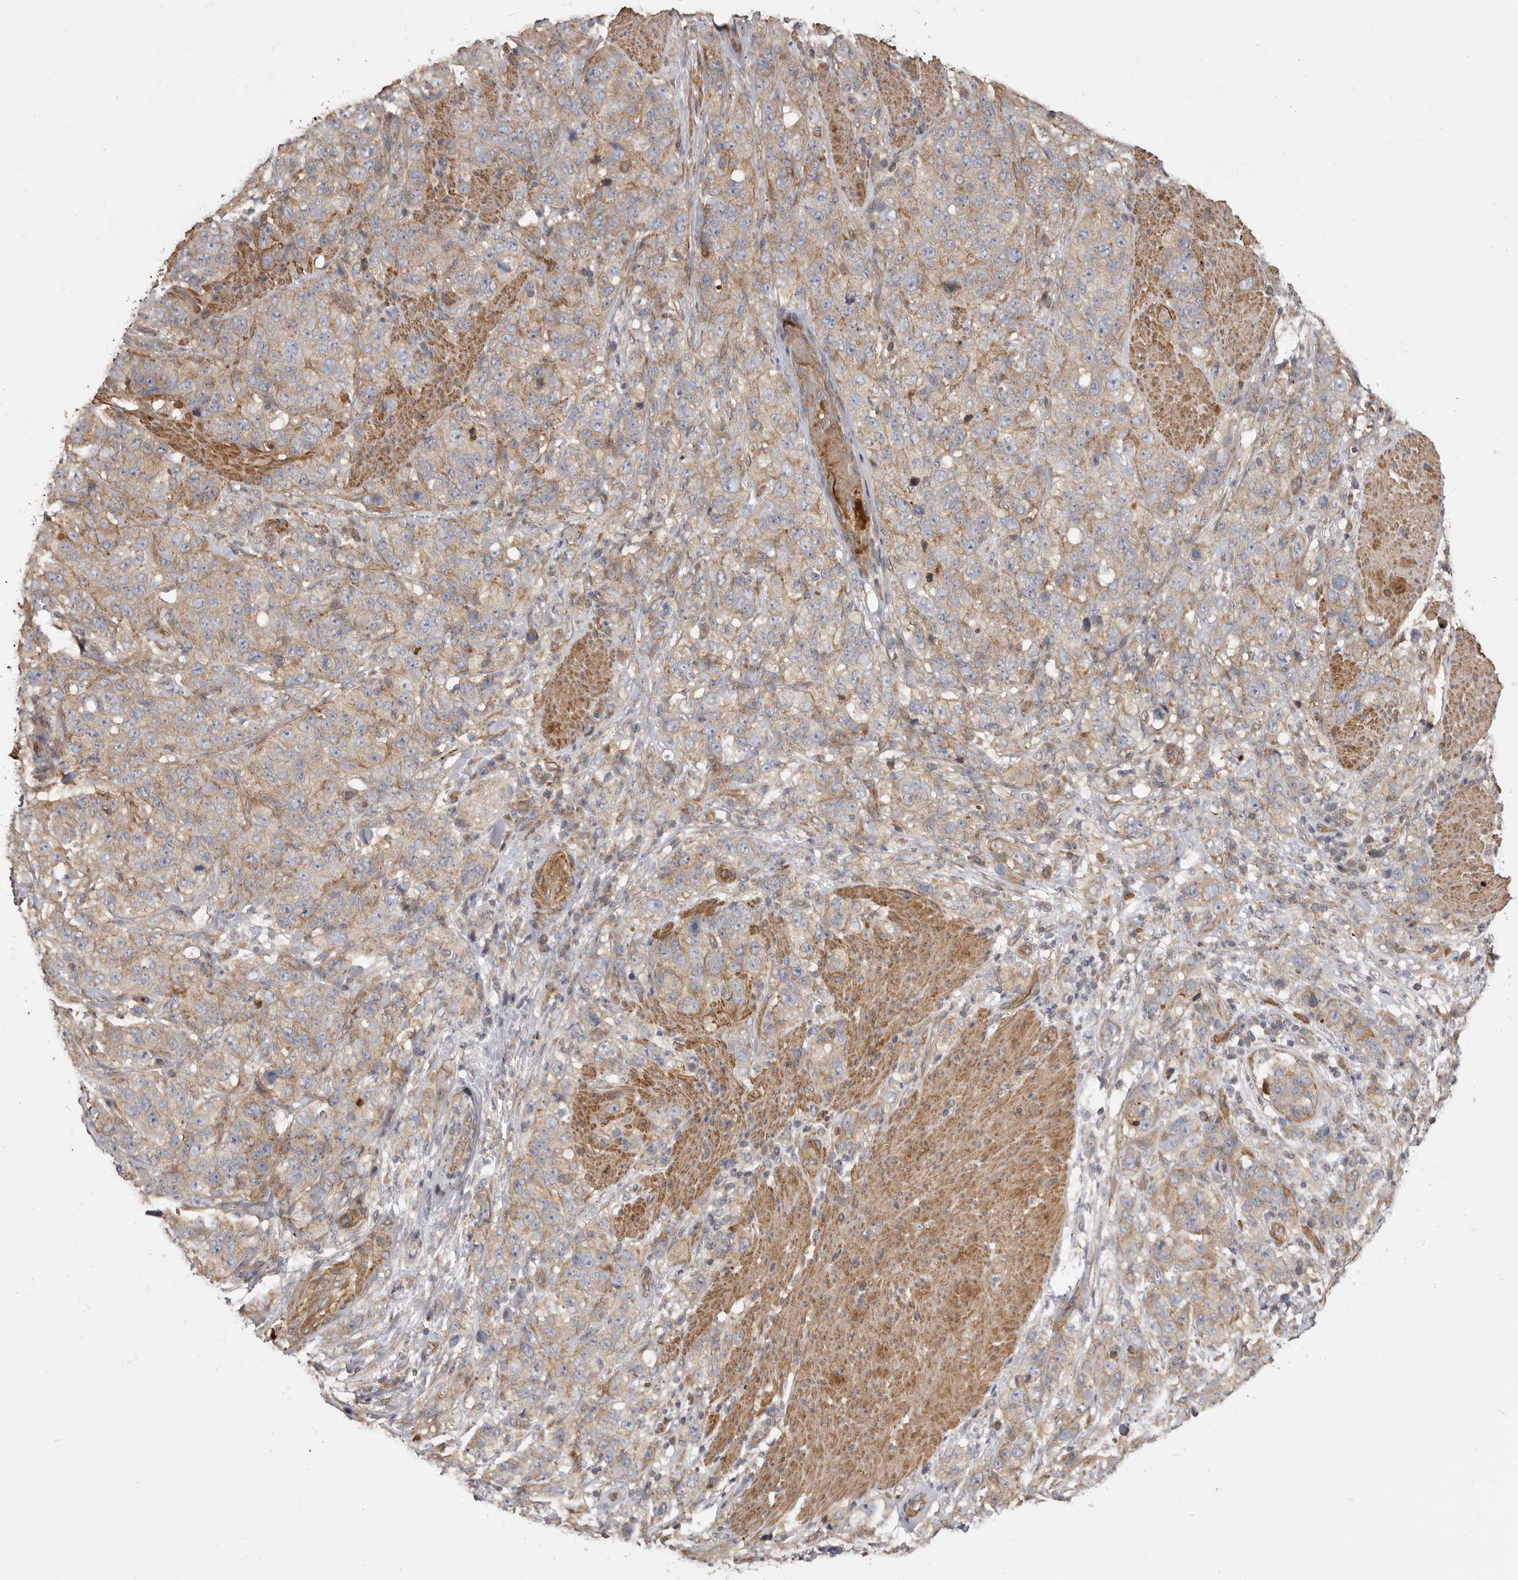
{"staining": {"intensity": "weak", "quantity": "25%-75%", "location": "cytoplasmic/membranous"}, "tissue": "stomach cancer", "cell_type": "Tumor cells", "image_type": "cancer", "snomed": [{"axis": "morphology", "description": "Adenocarcinoma, NOS"}, {"axis": "topography", "description": "Stomach"}], "caption": "Tumor cells exhibit low levels of weak cytoplasmic/membranous expression in approximately 25%-75% of cells in adenocarcinoma (stomach). (DAB (3,3'-diaminobenzidine) IHC with brightfield microscopy, high magnification).", "gene": "VPS45", "patient": {"sex": "male", "age": 48}}